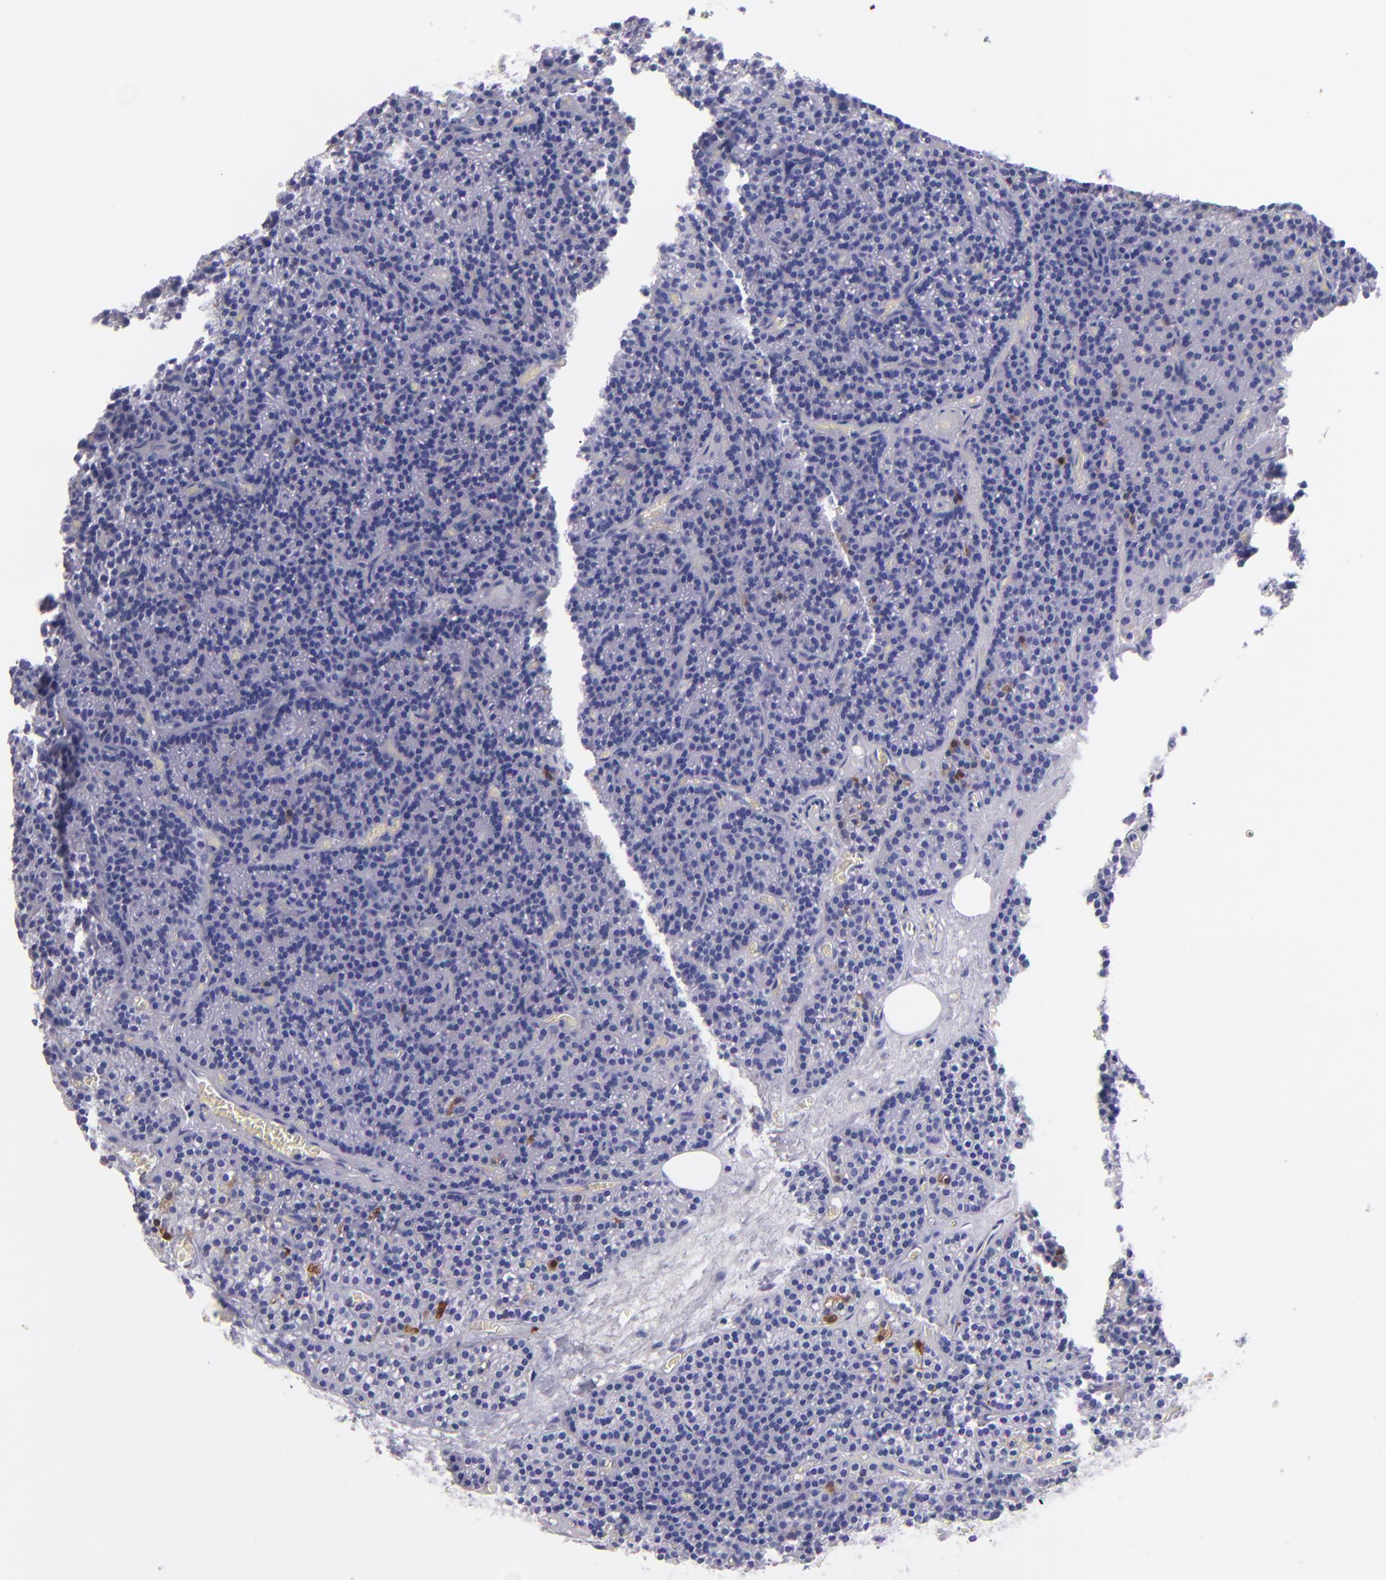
{"staining": {"intensity": "negative", "quantity": "none", "location": "none"}, "tissue": "parathyroid gland", "cell_type": "Glandular cells", "image_type": "normal", "snomed": [{"axis": "morphology", "description": "Normal tissue, NOS"}, {"axis": "topography", "description": "Parathyroid gland"}], "caption": "The micrograph exhibits no significant staining in glandular cells of parathyroid gland.", "gene": "UCHL1", "patient": {"sex": "male", "age": 57}}